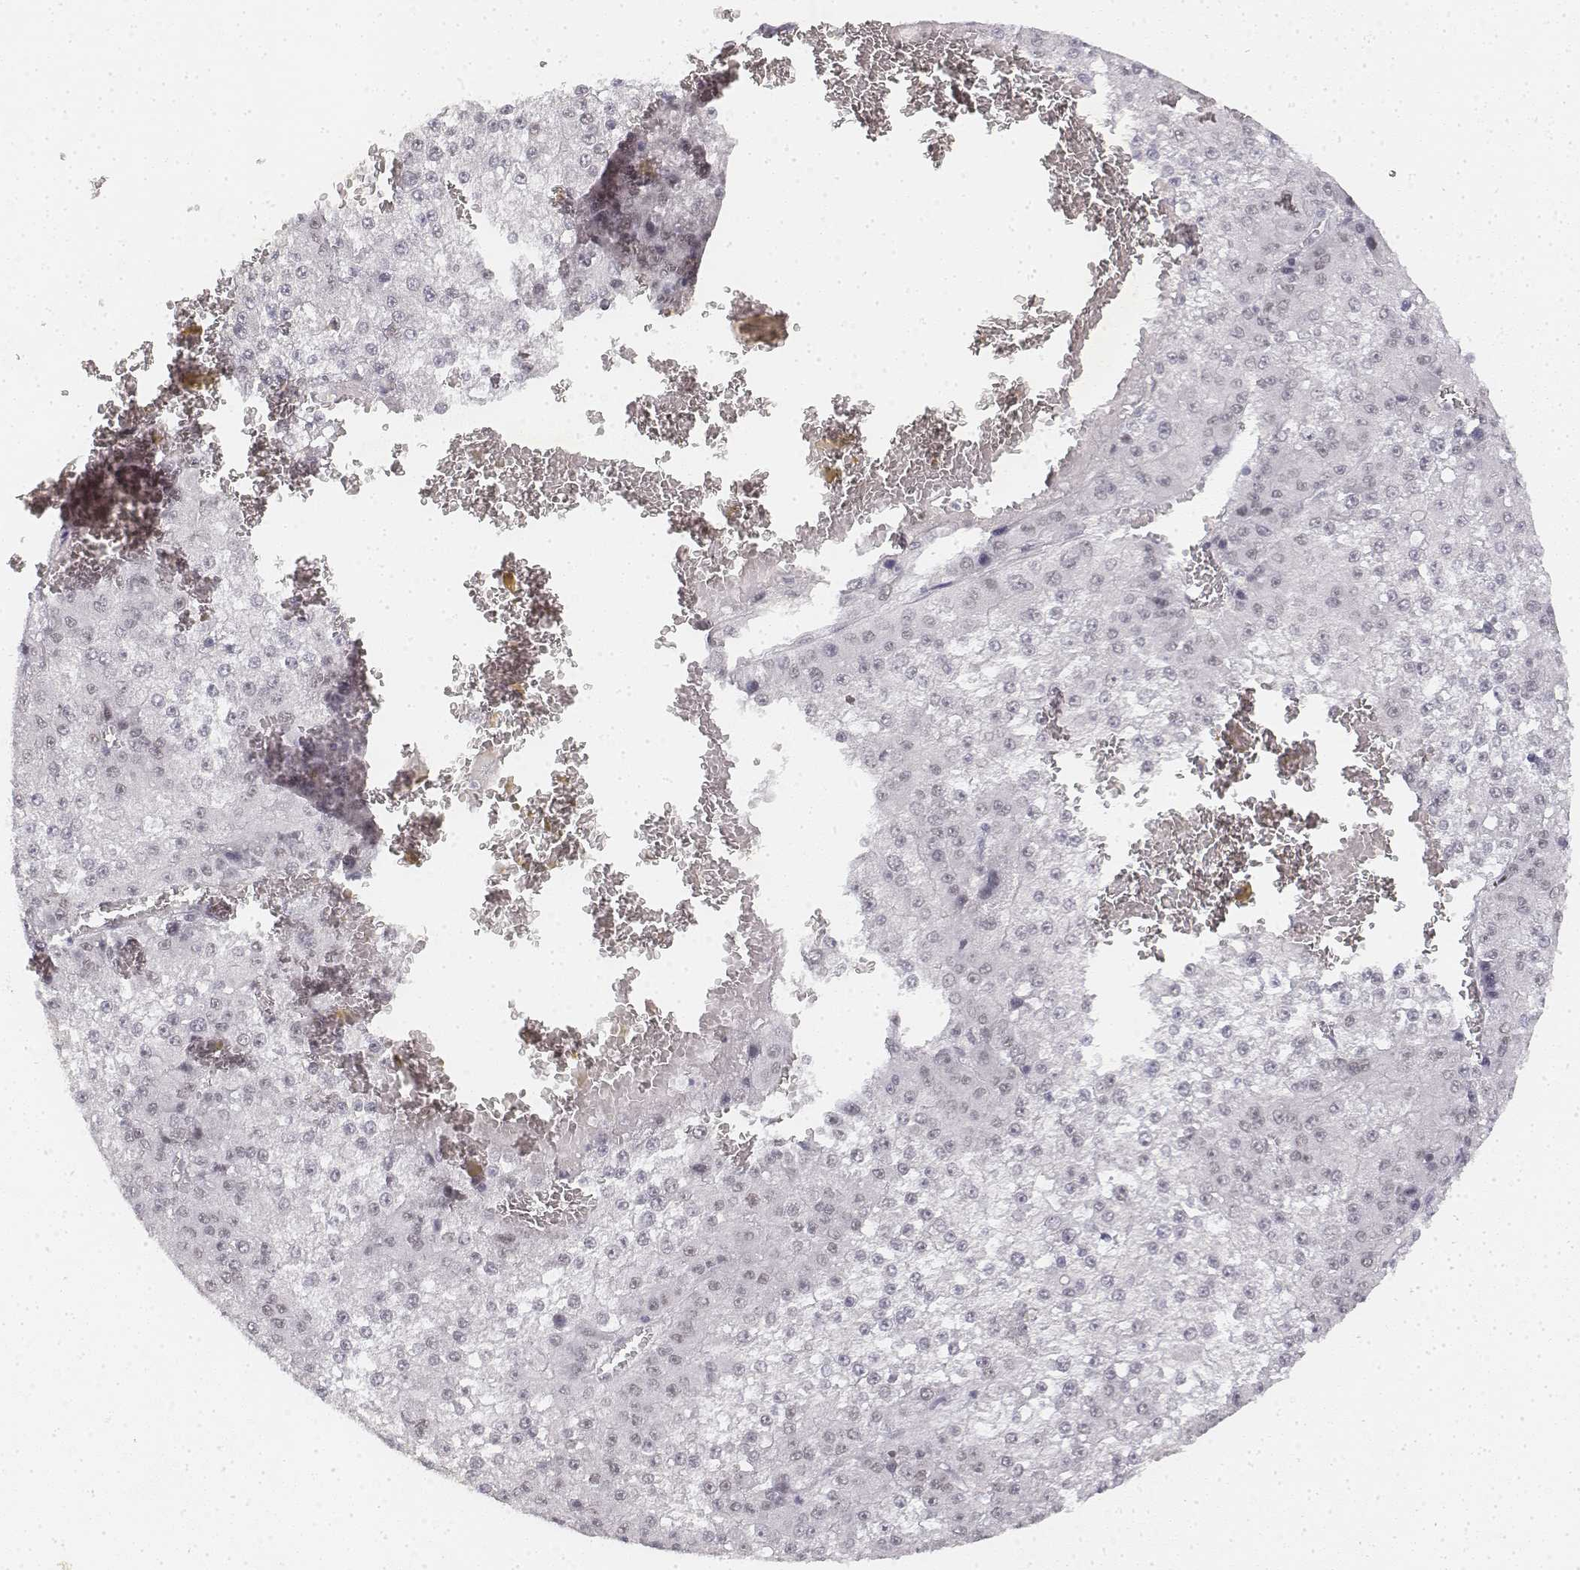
{"staining": {"intensity": "negative", "quantity": "none", "location": "none"}, "tissue": "liver cancer", "cell_type": "Tumor cells", "image_type": "cancer", "snomed": [{"axis": "morphology", "description": "Carcinoma, Hepatocellular, NOS"}, {"axis": "topography", "description": "Liver"}], "caption": "The histopathology image demonstrates no staining of tumor cells in liver cancer.", "gene": "KRT84", "patient": {"sex": "female", "age": 73}}